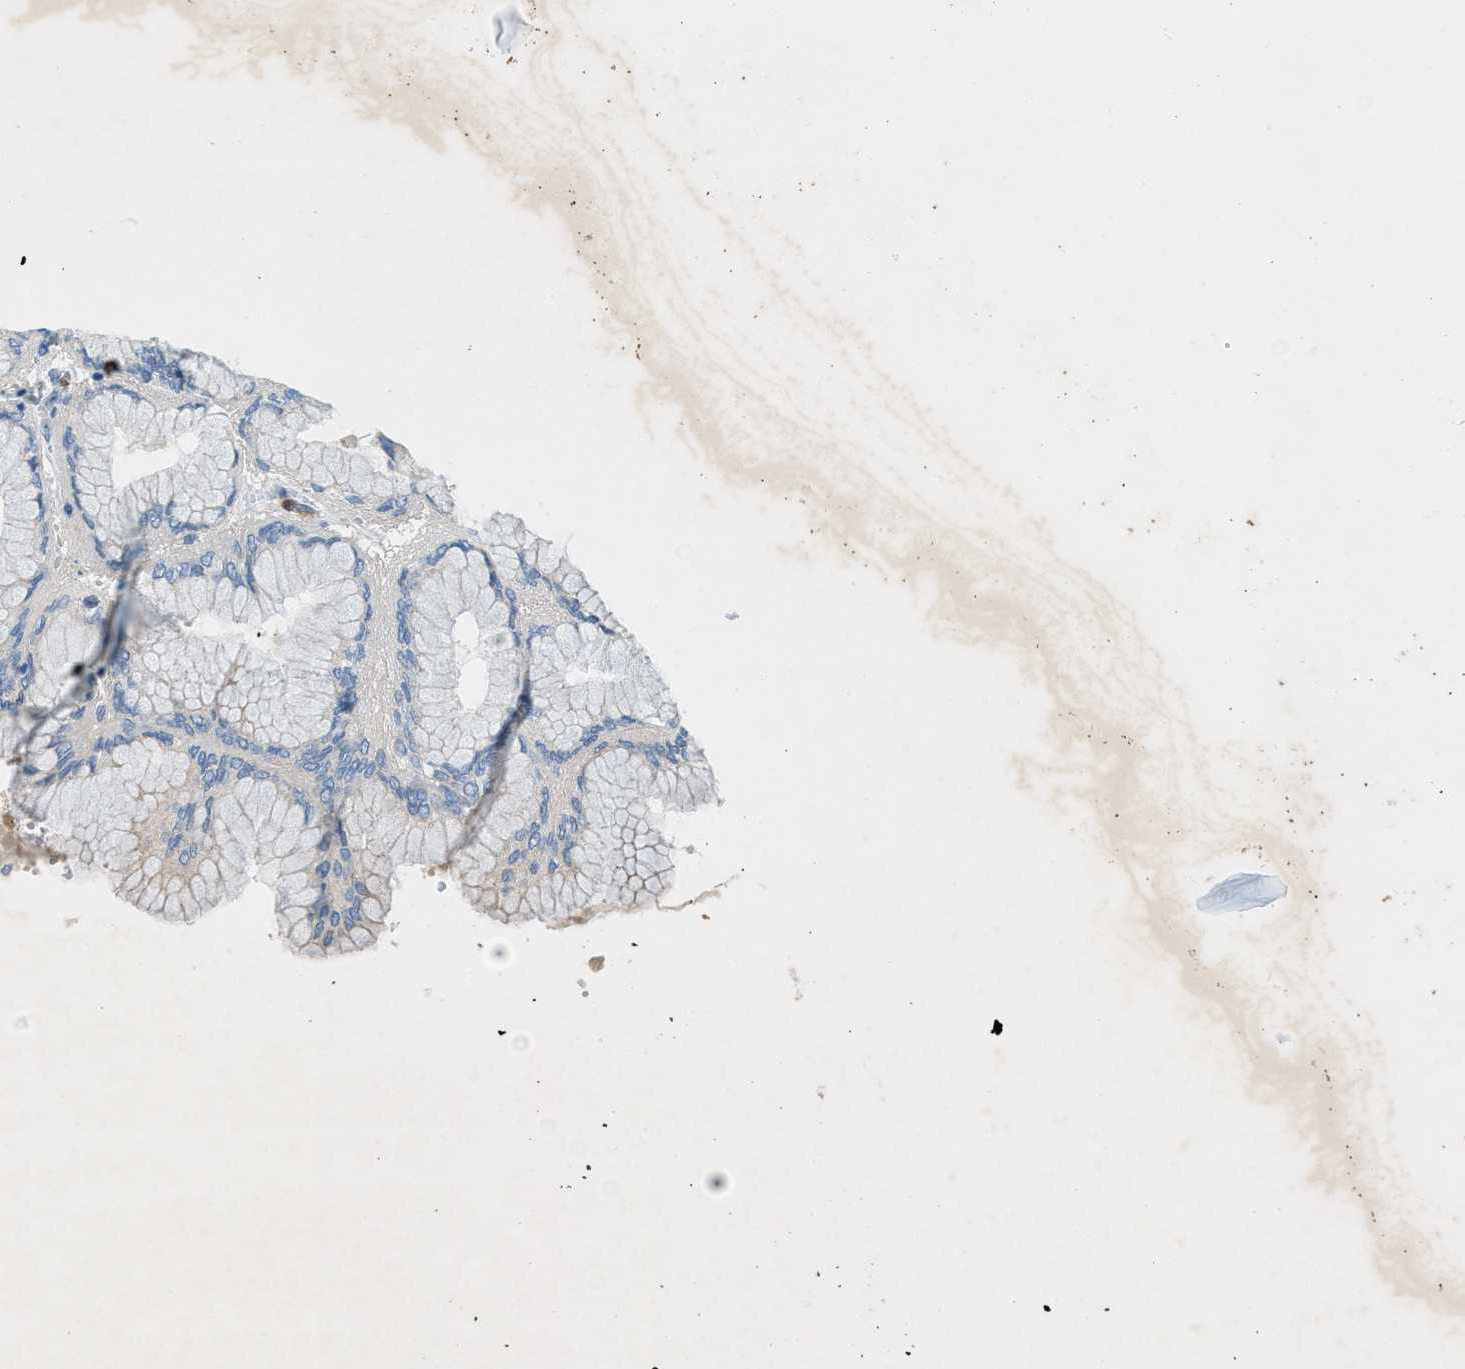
{"staining": {"intensity": "negative", "quantity": "none", "location": "none"}, "tissue": "stomach", "cell_type": "Glandular cells", "image_type": "normal", "snomed": [{"axis": "morphology", "description": "Normal tissue, NOS"}, {"axis": "topography", "description": "Stomach"}, {"axis": "topography", "description": "Stomach, lower"}], "caption": "High power microscopy photomicrograph of an immunohistochemistry (IHC) histopathology image of benign stomach, revealing no significant positivity in glandular cells.", "gene": "ZDHHC13", "patient": {"sex": "female", "age": 56}}